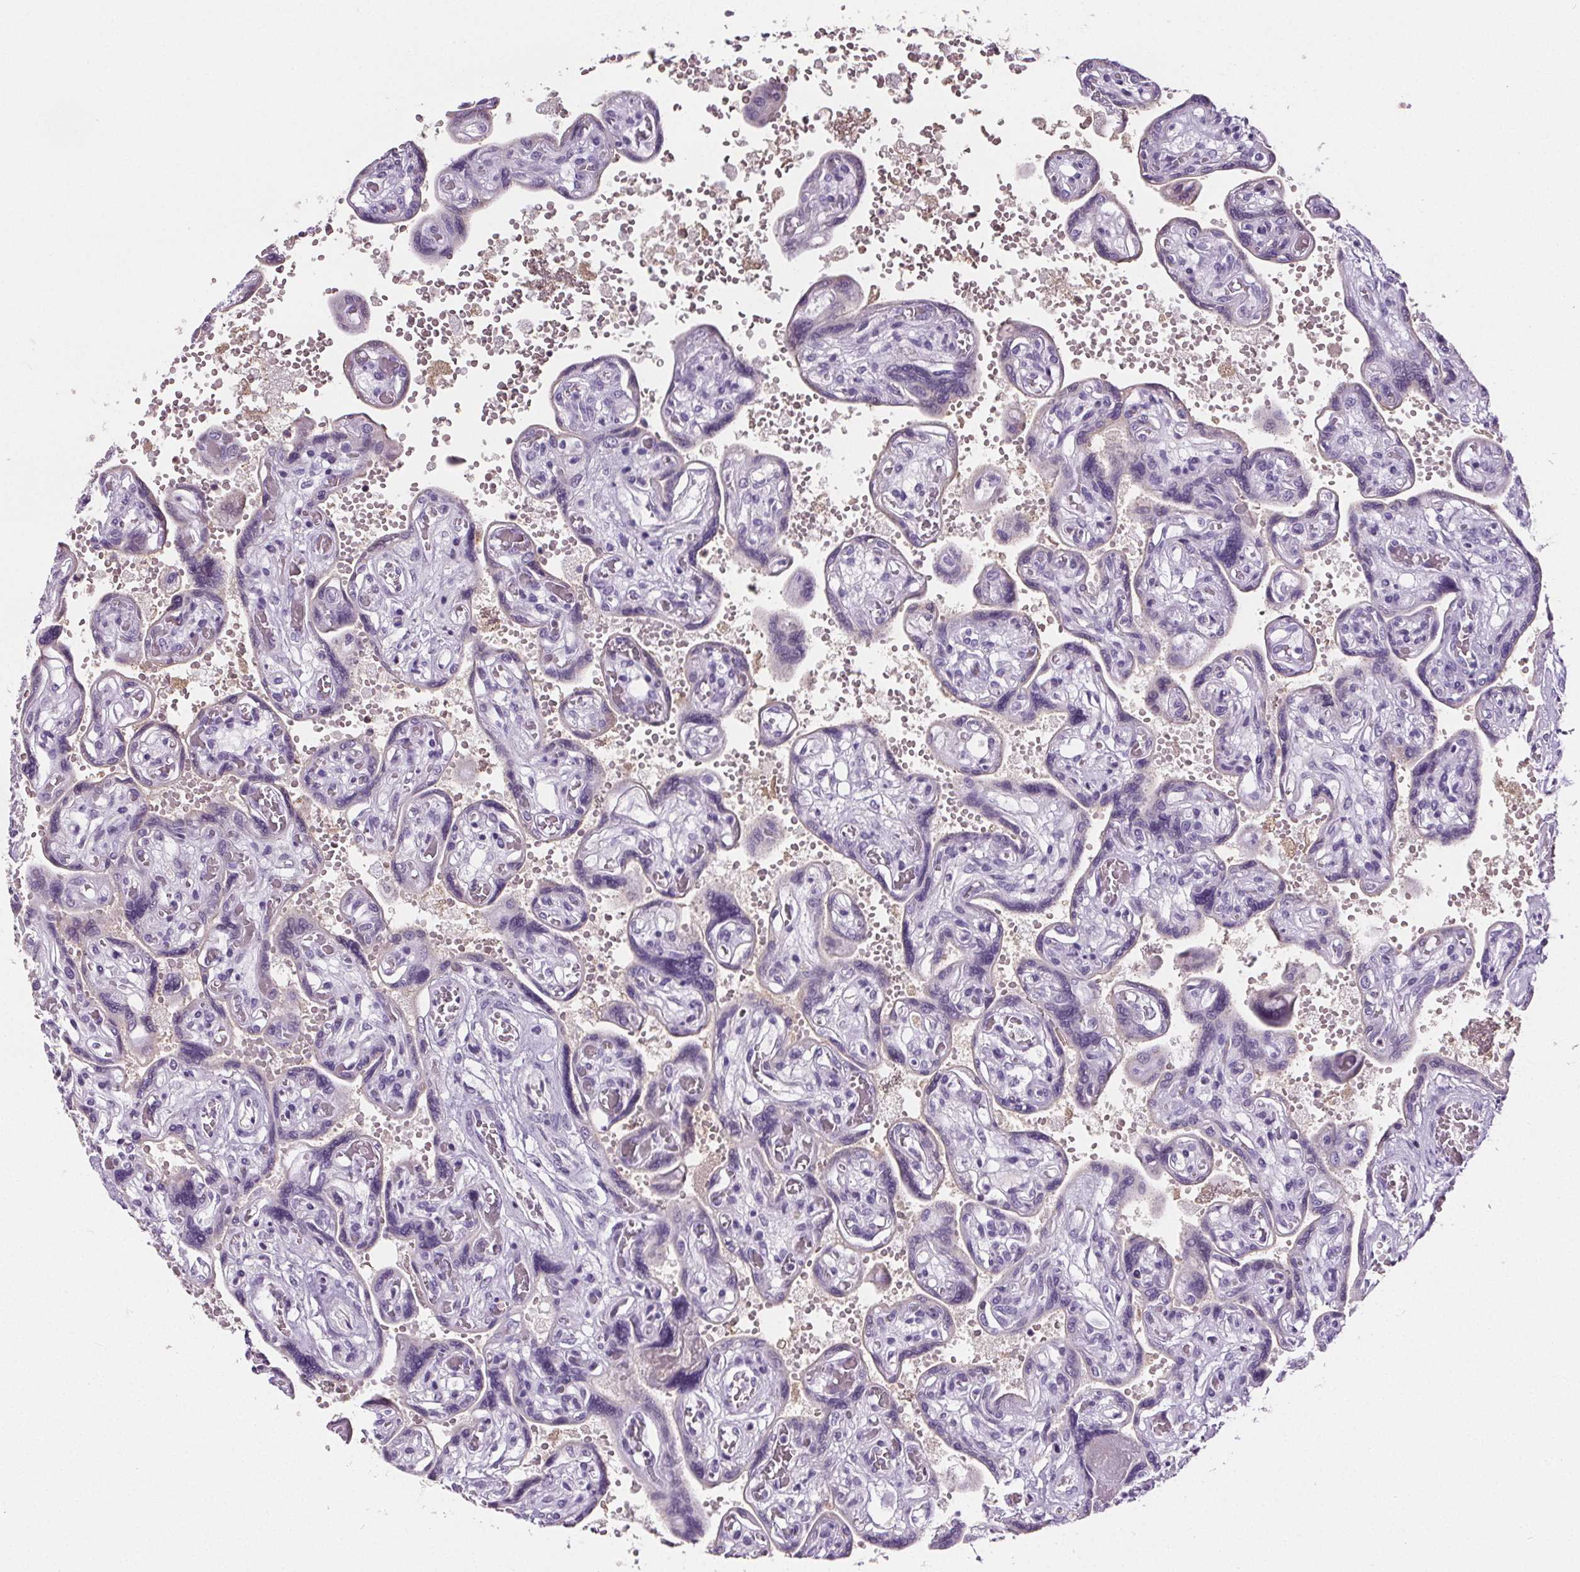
{"staining": {"intensity": "negative", "quantity": "none", "location": "none"}, "tissue": "placenta", "cell_type": "Trophoblastic cells", "image_type": "normal", "snomed": [{"axis": "morphology", "description": "Normal tissue, NOS"}, {"axis": "topography", "description": "Placenta"}], "caption": "Trophoblastic cells show no significant staining in normal placenta. (DAB immunohistochemistry (IHC) with hematoxylin counter stain).", "gene": "CD5L", "patient": {"sex": "female", "age": 32}}